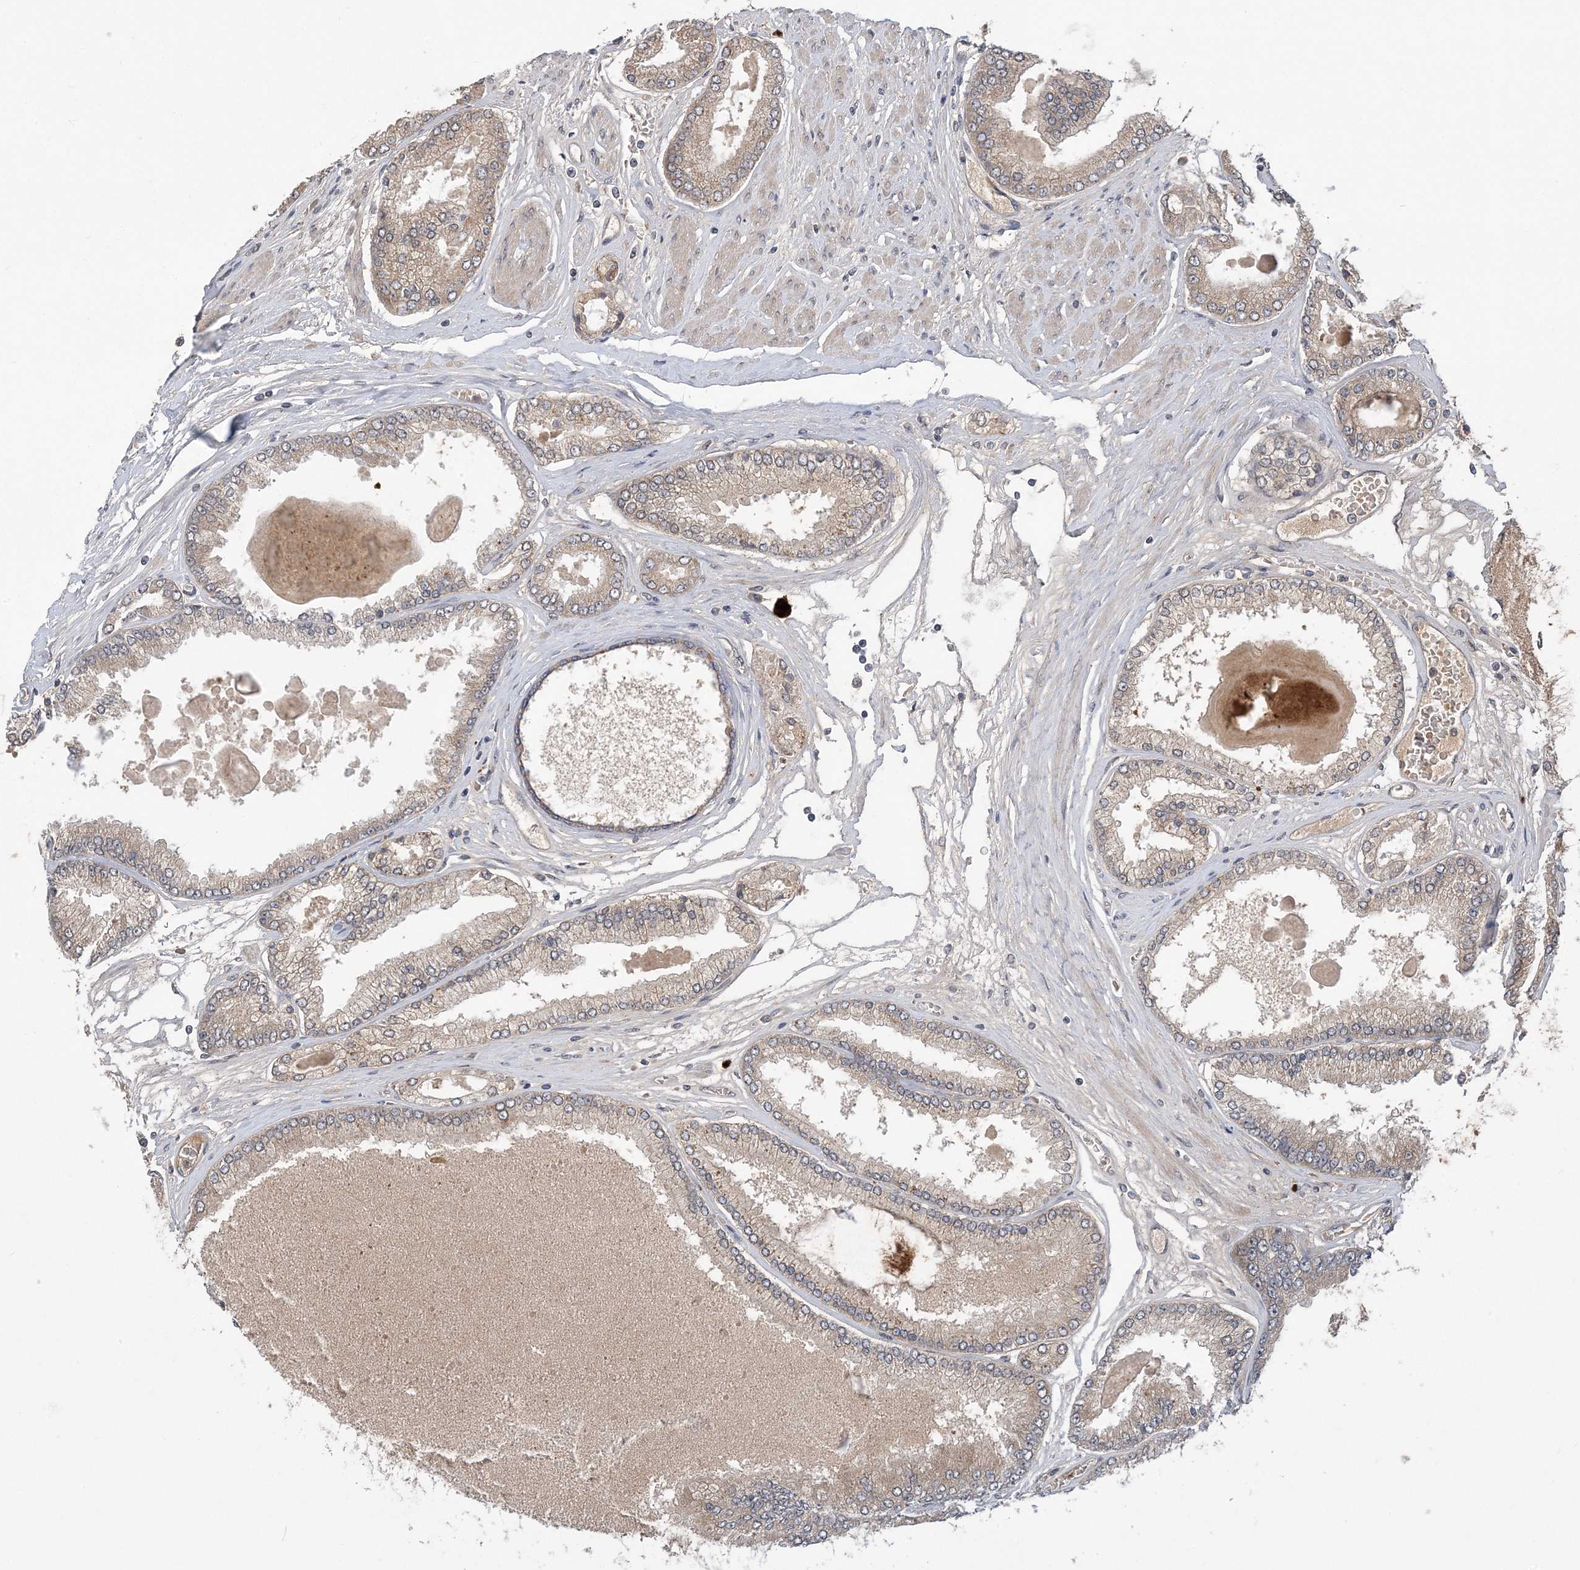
{"staining": {"intensity": "weak", "quantity": "25%-75%", "location": "cytoplasmic/membranous"}, "tissue": "prostate cancer", "cell_type": "Tumor cells", "image_type": "cancer", "snomed": [{"axis": "morphology", "description": "Adenocarcinoma, High grade"}, {"axis": "topography", "description": "Prostate"}], "caption": "Immunohistochemistry (DAB (3,3'-diaminobenzidine)) staining of human prostate cancer (adenocarcinoma (high-grade)) exhibits weak cytoplasmic/membranous protein positivity in about 25%-75% of tumor cells. (IHC, brightfield microscopy, high magnification).", "gene": "ZBTB7A", "patient": {"sex": "male", "age": 59}}